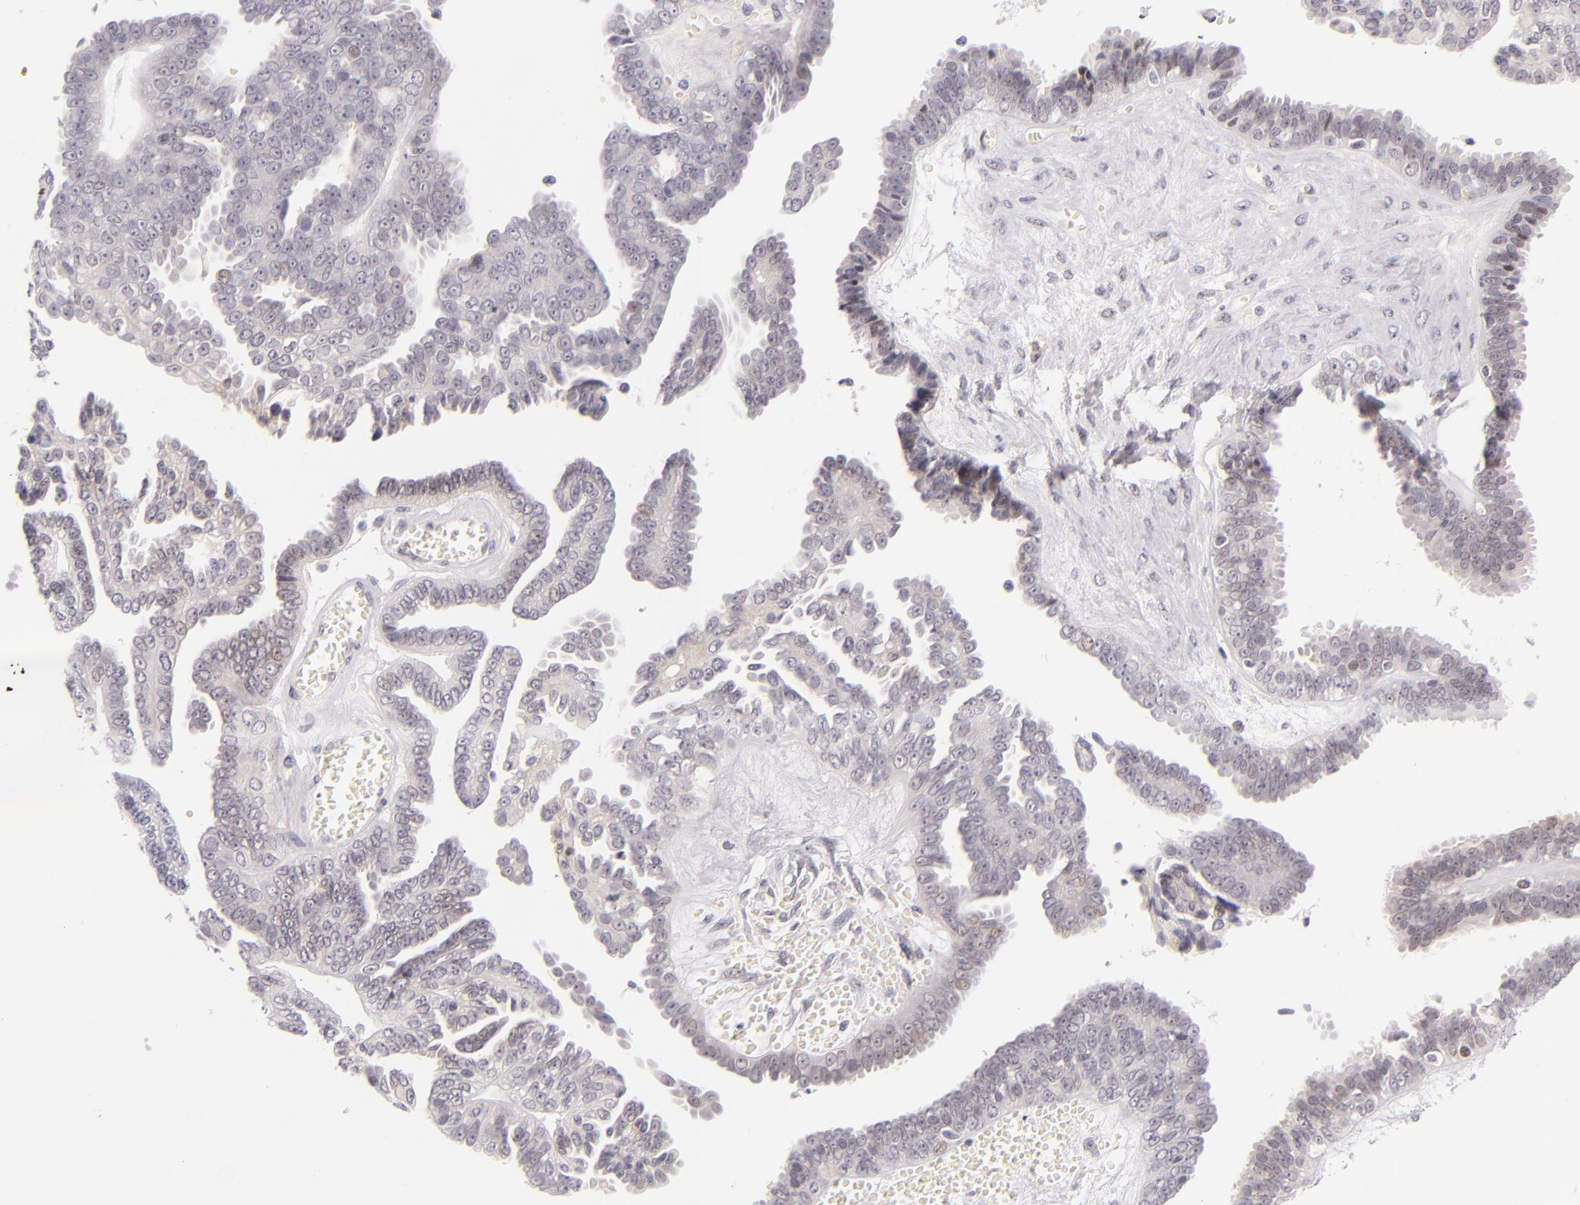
{"staining": {"intensity": "negative", "quantity": "none", "location": "none"}, "tissue": "ovarian cancer", "cell_type": "Tumor cells", "image_type": "cancer", "snomed": [{"axis": "morphology", "description": "Cystadenocarcinoma, serous, NOS"}, {"axis": "topography", "description": "Ovary"}], "caption": "This is an immunohistochemistry micrograph of ovarian serous cystadenocarcinoma. There is no expression in tumor cells.", "gene": "BCL3", "patient": {"sex": "female", "age": 71}}